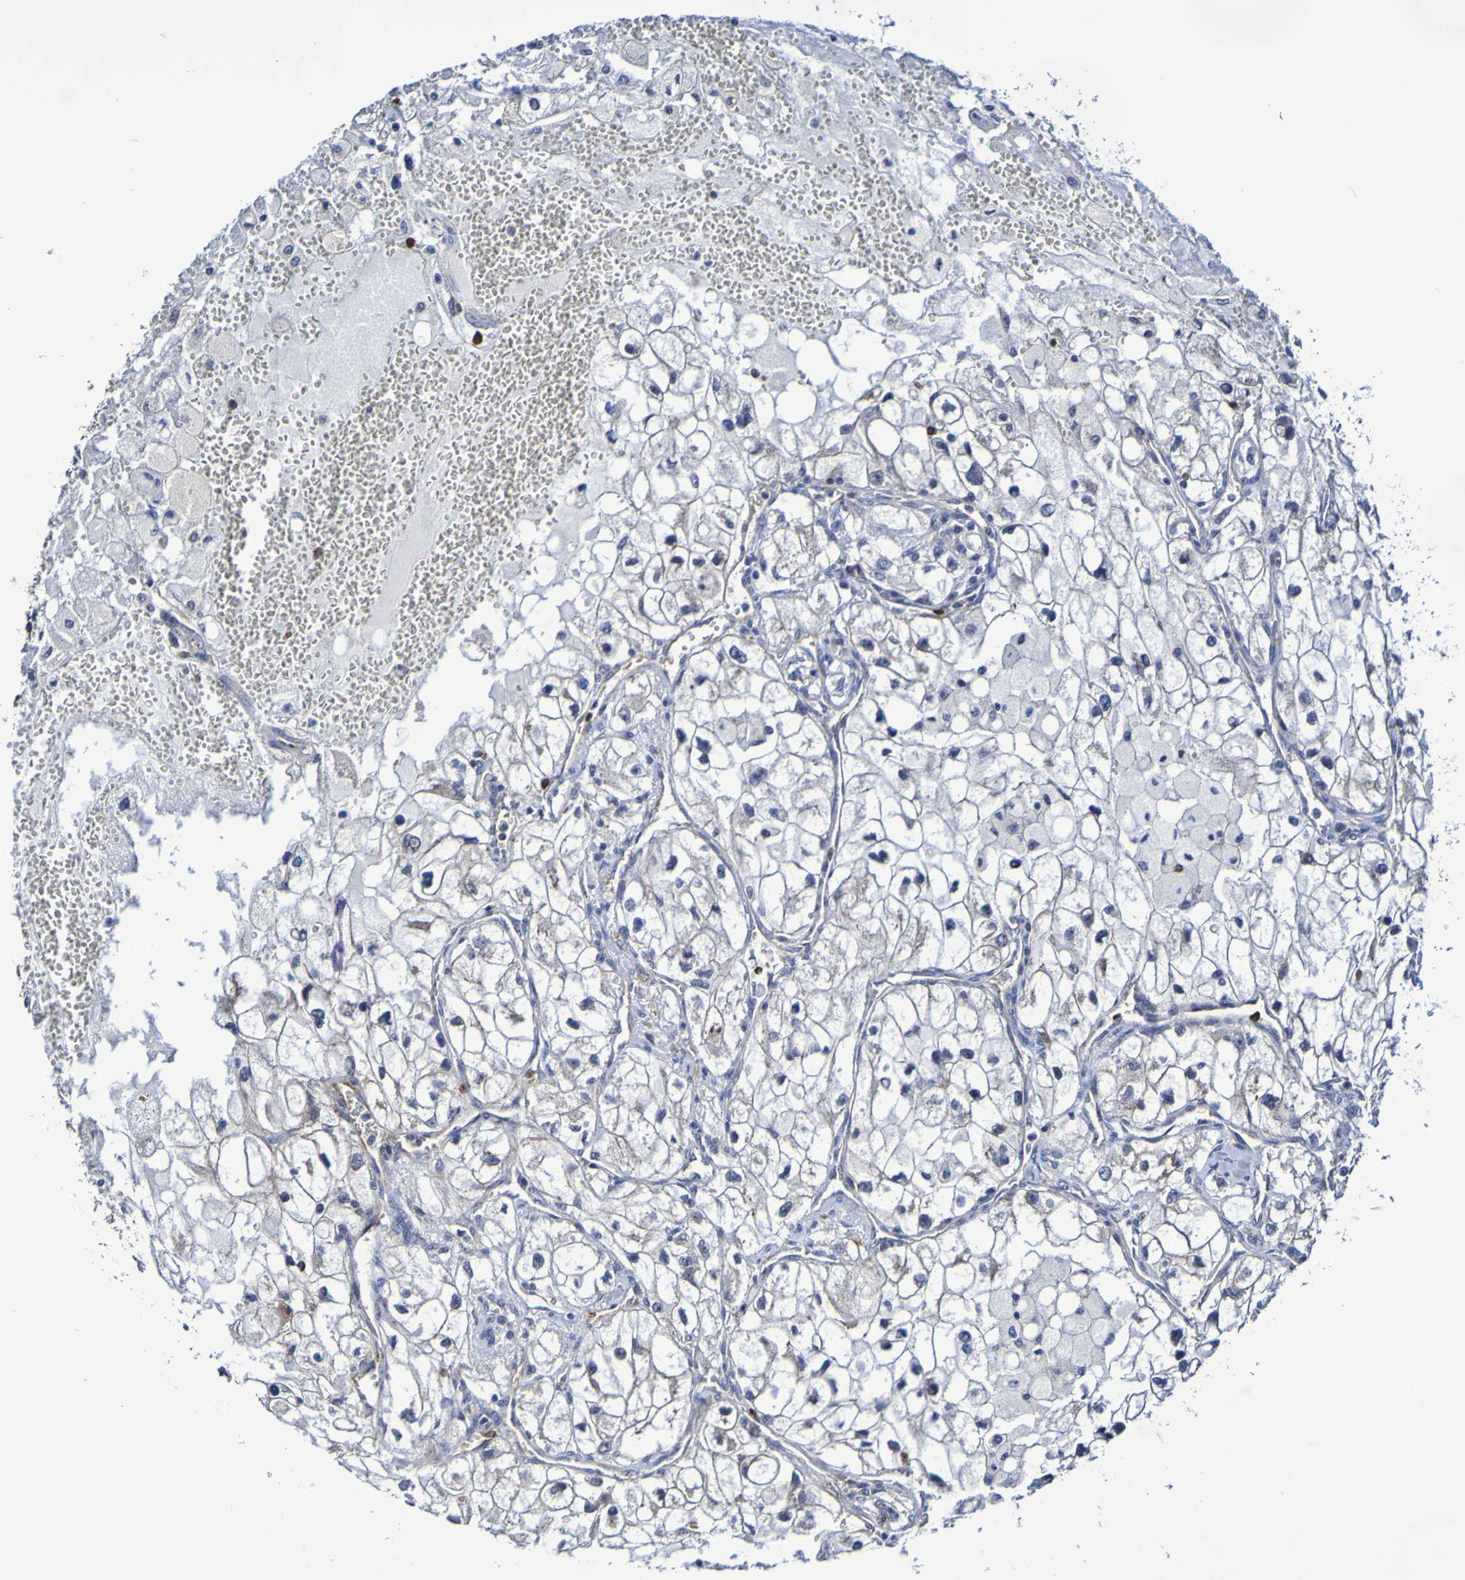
{"staining": {"intensity": "negative", "quantity": "none", "location": "none"}, "tissue": "renal cancer", "cell_type": "Tumor cells", "image_type": "cancer", "snomed": [{"axis": "morphology", "description": "Adenocarcinoma, NOS"}, {"axis": "topography", "description": "Kidney"}], "caption": "Adenocarcinoma (renal) was stained to show a protein in brown. There is no significant positivity in tumor cells.", "gene": "GJB1", "patient": {"sex": "female", "age": 70}}